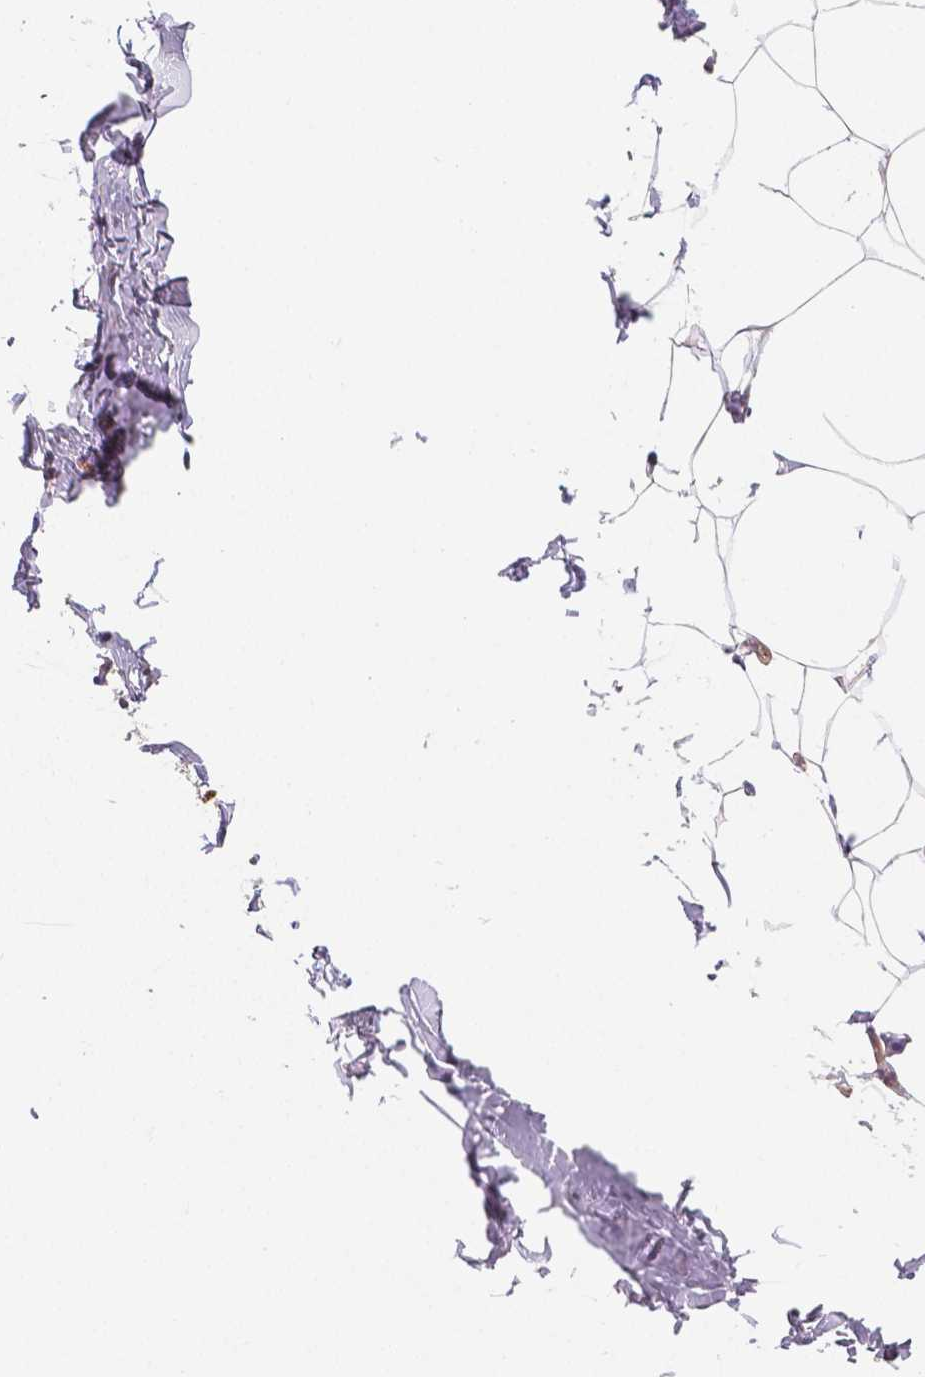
{"staining": {"intensity": "negative", "quantity": "none", "location": "none"}, "tissue": "breast", "cell_type": "Adipocytes", "image_type": "normal", "snomed": [{"axis": "morphology", "description": "Normal tissue, NOS"}, {"axis": "topography", "description": "Breast"}], "caption": "Image shows no significant protein staining in adipocytes of benign breast.", "gene": "ELAVL2", "patient": {"sex": "female", "age": 32}}